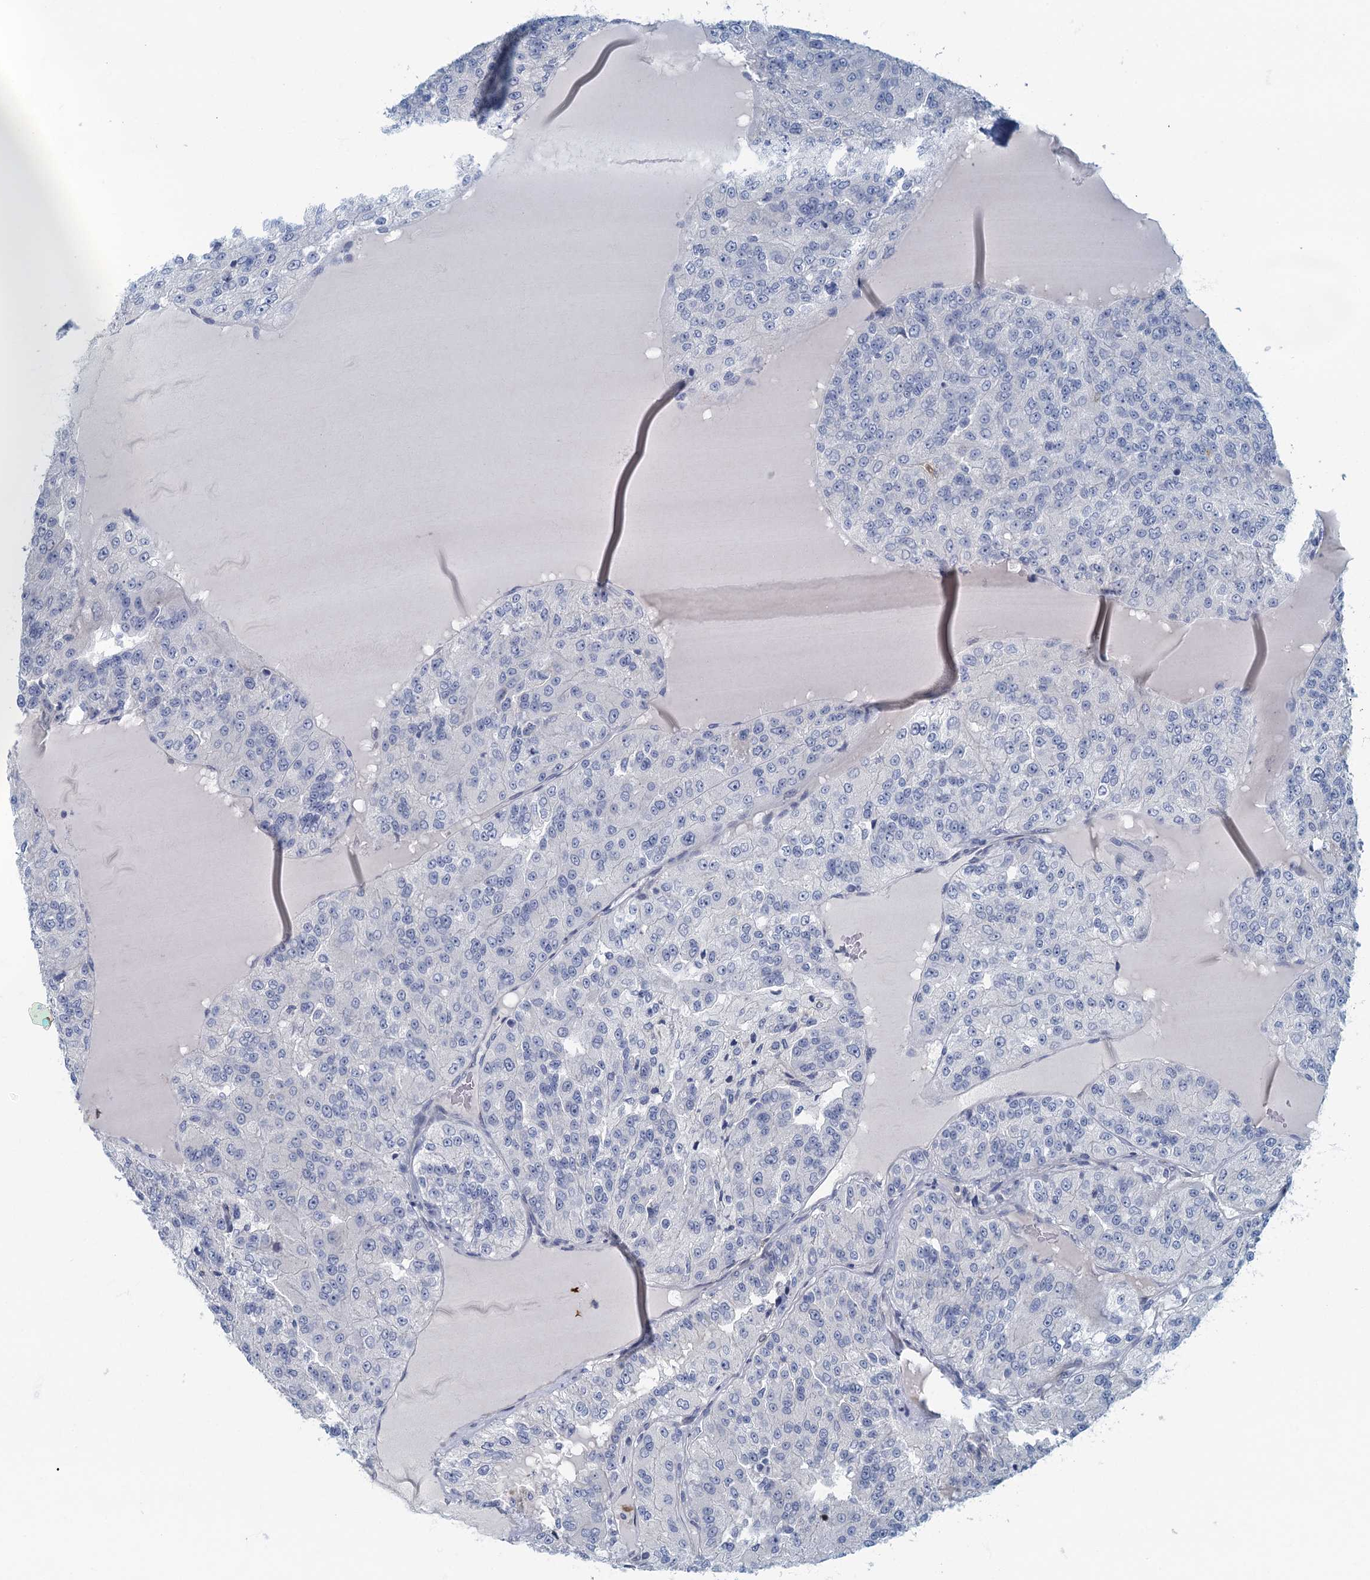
{"staining": {"intensity": "negative", "quantity": "none", "location": "none"}, "tissue": "renal cancer", "cell_type": "Tumor cells", "image_type": "cancer", "snomed": [{"axis": "morphology", "description": "Adenocarcinoma, NOS"}, {"axis": "topography", "description": "Kidney"}], "caption": "Tumor cells show no significant expression in renal cancer (adenocarcinoma).", "gene": "ANKDD1A", "patient": {"sex": "female", "age": 63}}